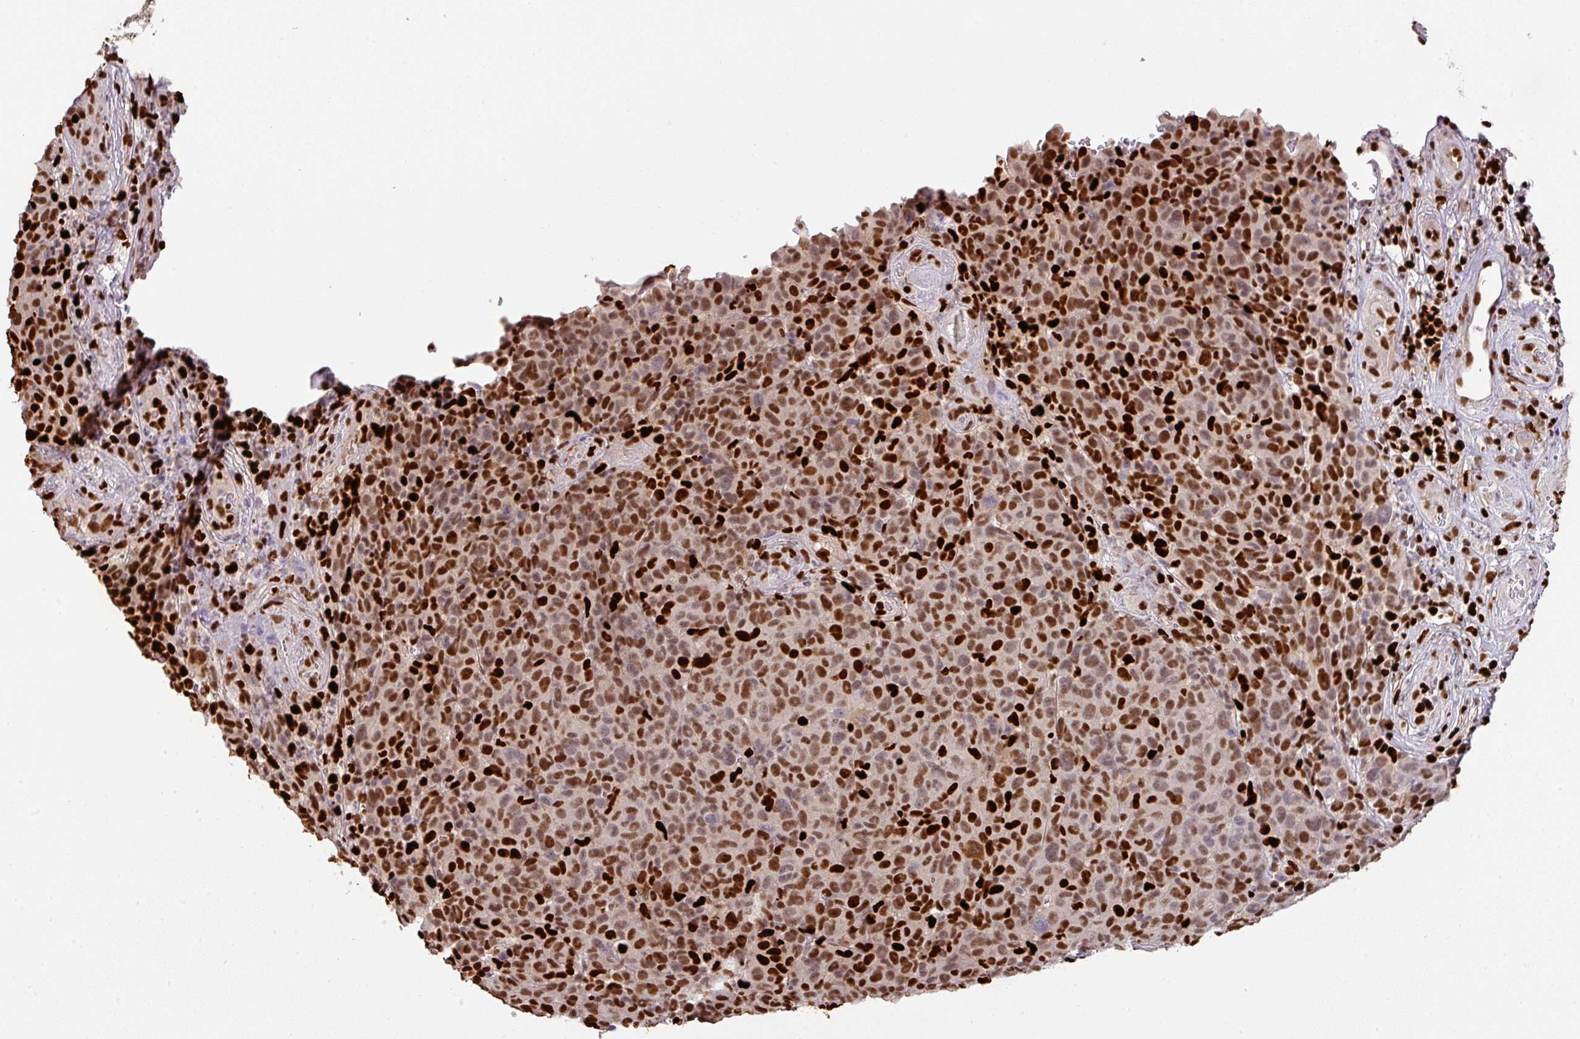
{"staining": {"intensity": "strong", "quantity": "25%-75%", "location": "nuclear"}, "tissue": "melanoma", "cell_type": "Tumor cells", "image_type": "cancer", "snomed": [{"axis": "morphology", "description": "Malignant melanoma, NOS"}, {"axis": "topography", "description": "Skin"}], "caption": "An immunohistochemistry (IHC) histopathology image of neoplastic tissue is shown. Protein staining in brown highlights strong nuclear positivity in melanoma within tumor cells.", "gene": "SAMHD1", "patient": {"sex": "male", "age": 49}}